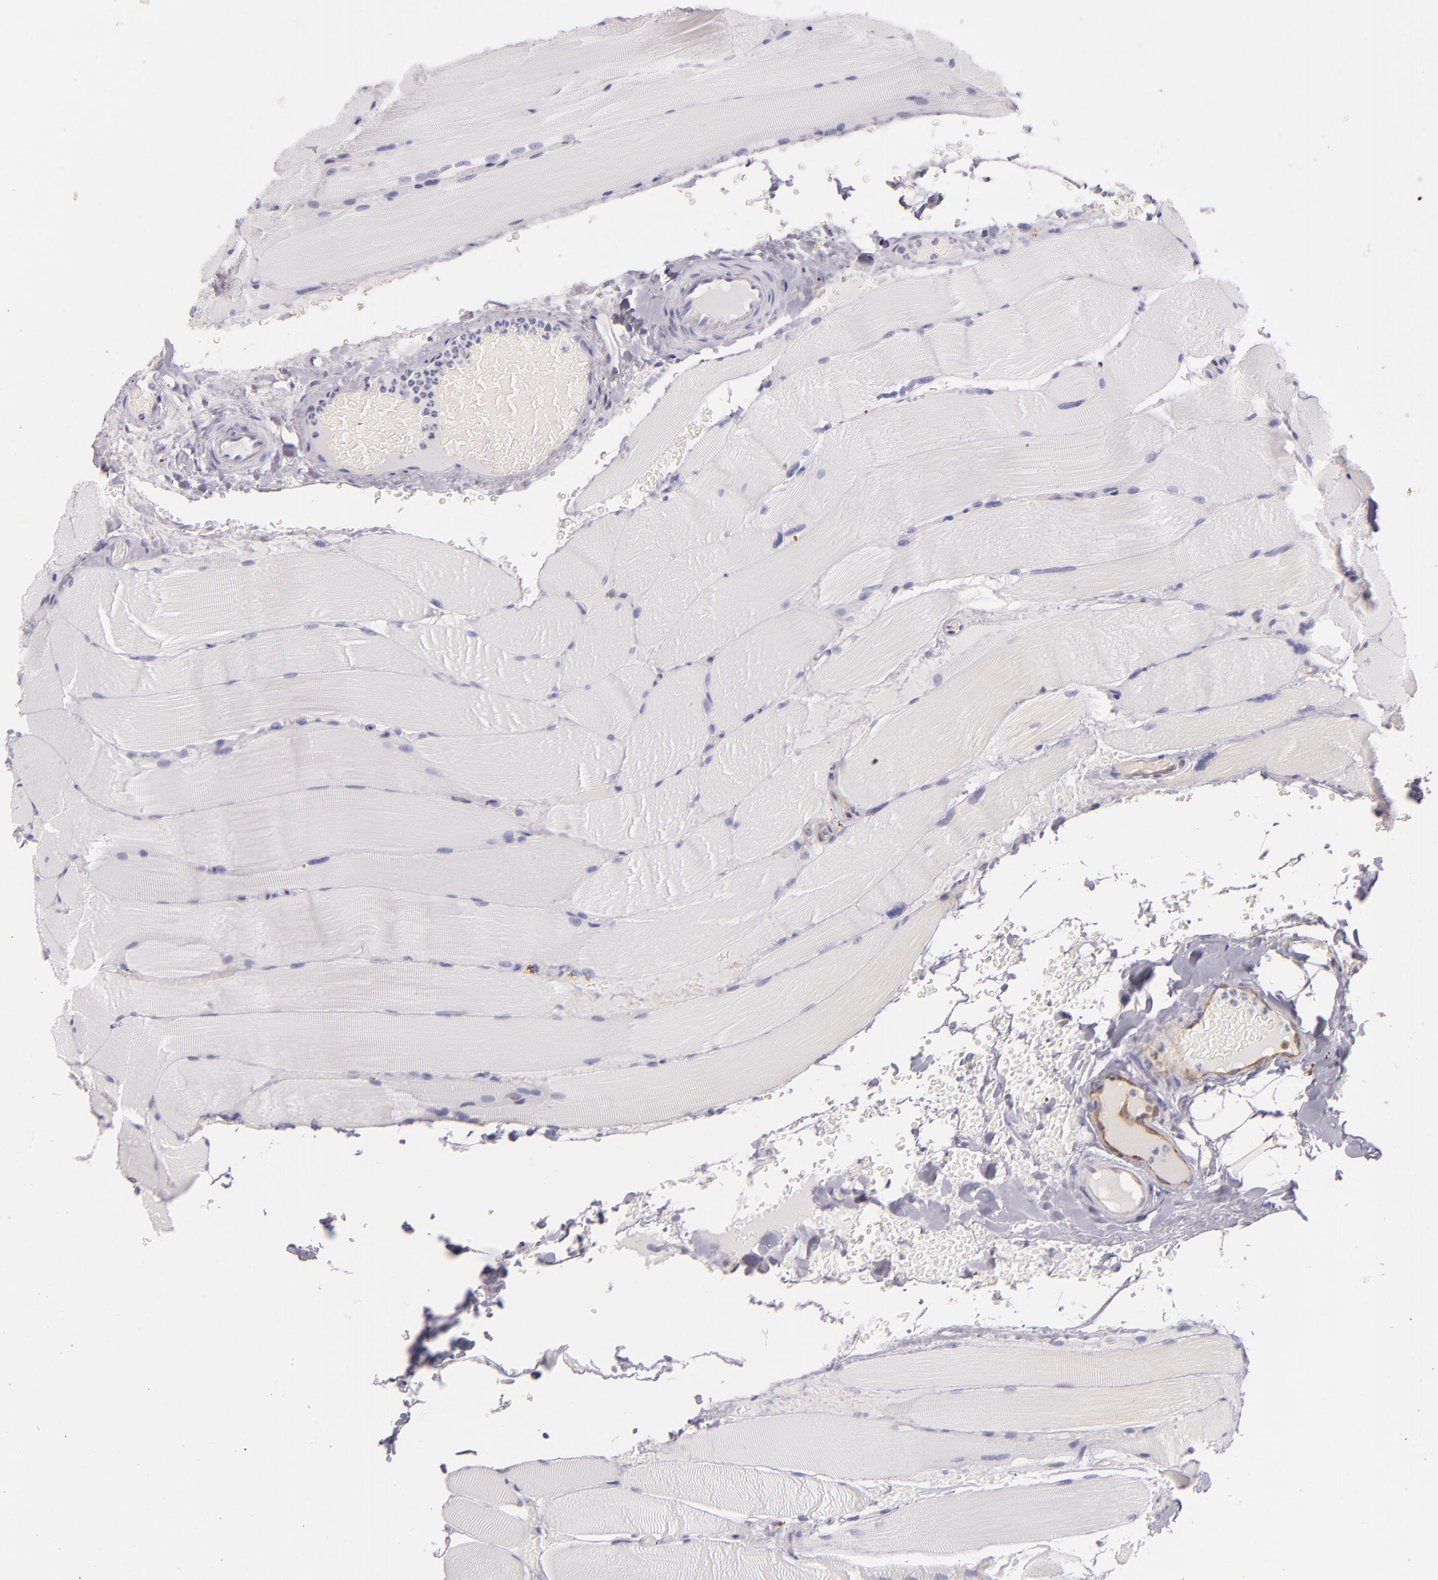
{"staining": {"intensity": "negative", "quantity": "none", "location": "none"}, "tissue": "parathyroid gland", "cell_type": "Glandular cells", "image_type": "normal", "snomed": [{"axis": "morphology", "description": "Normal tissue, NOS"}, {"axis": "topography", "description": "Skeletal muscle"}, {"axis": "topography", "description": "Parathyroid gland"}], "caption": "The photomicrograph reveals no staining of glandular cells in unremarkable parathyroid gland. The staining is performed using DAB brown chromogen with nuclei counter-stained in using hematoxylin.", "gene": "CD74", "patient": {"sex": "female", "age": 37}}